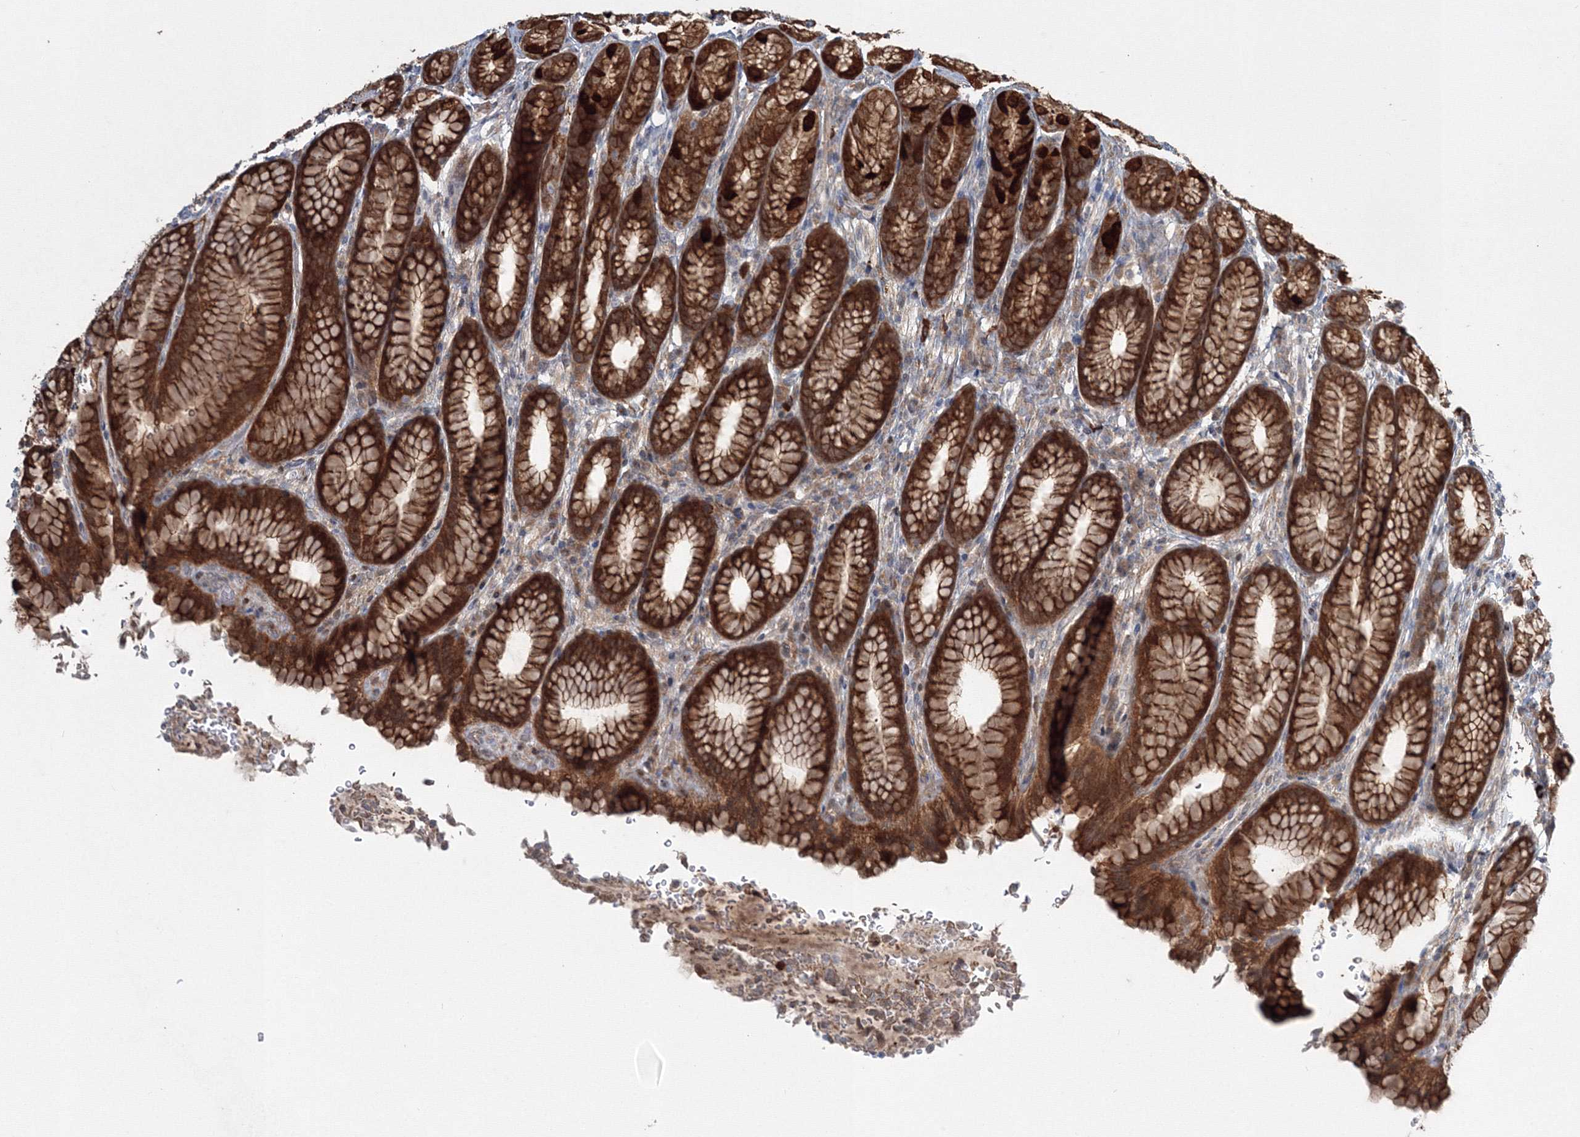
{"staining": {"intensity": "strong", "quantity": ">75%", "location": "cytoplasmic/membranous"}, "tissue": "stomach", "cell_type": "Glandular cells", "image_type": "normal", "snomed": [{"axis": "morphology", "description": "Normal tissue, NOS"}, {"axis": "topography", "description": "Stomach"}], "caption": "Immunohistochemical staining of normal stomach shows >75% levels of strong cytoplasmic/membranous protein expression in about >75% of glandular cells.", "gene": "MKRN2", "patient": {"sex": "male", "age": 42}}